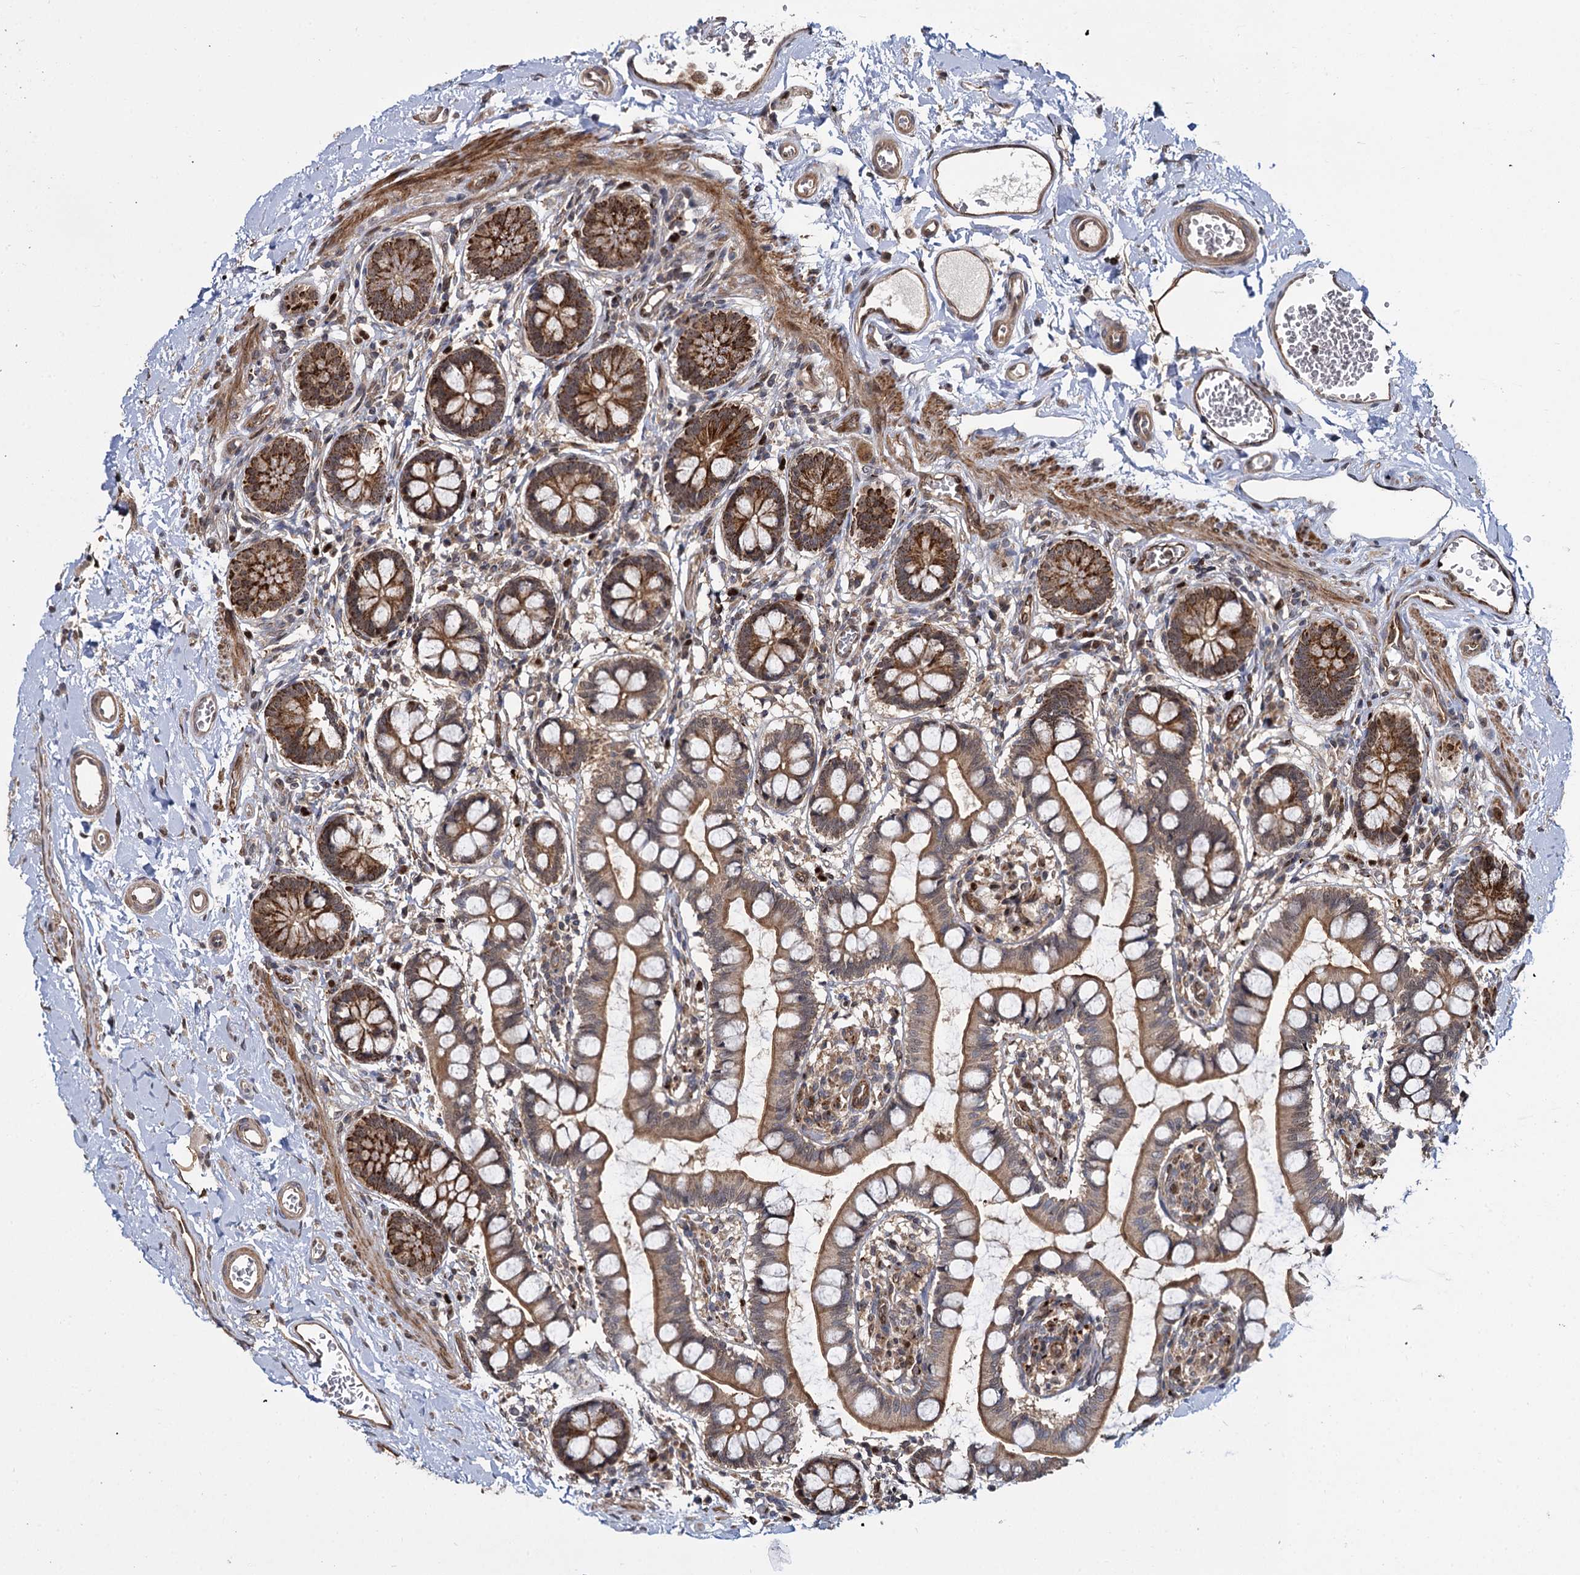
{"staining": {"intensity": "moderate", "quantity": ">75%", "location": "cytoplasmic/membranous,nuclear"}, "tissue": "small intestine", "cell_type": "Glandular cells", "image_type": "normal", "snomed": [{"axis": "morphology", "description": "Normal tissue, NOS"}, {"axis": "topography", "description": "Small intestine"}], "caption": "Immunohistochemical staining of normal small intestine displays medium levels of moderate cytoplasmic/membranous,nuclear expression in about >75% of glandular cells.", "gene": "GAL3ST4", "patient": {"sex": "male", "age": 52}}